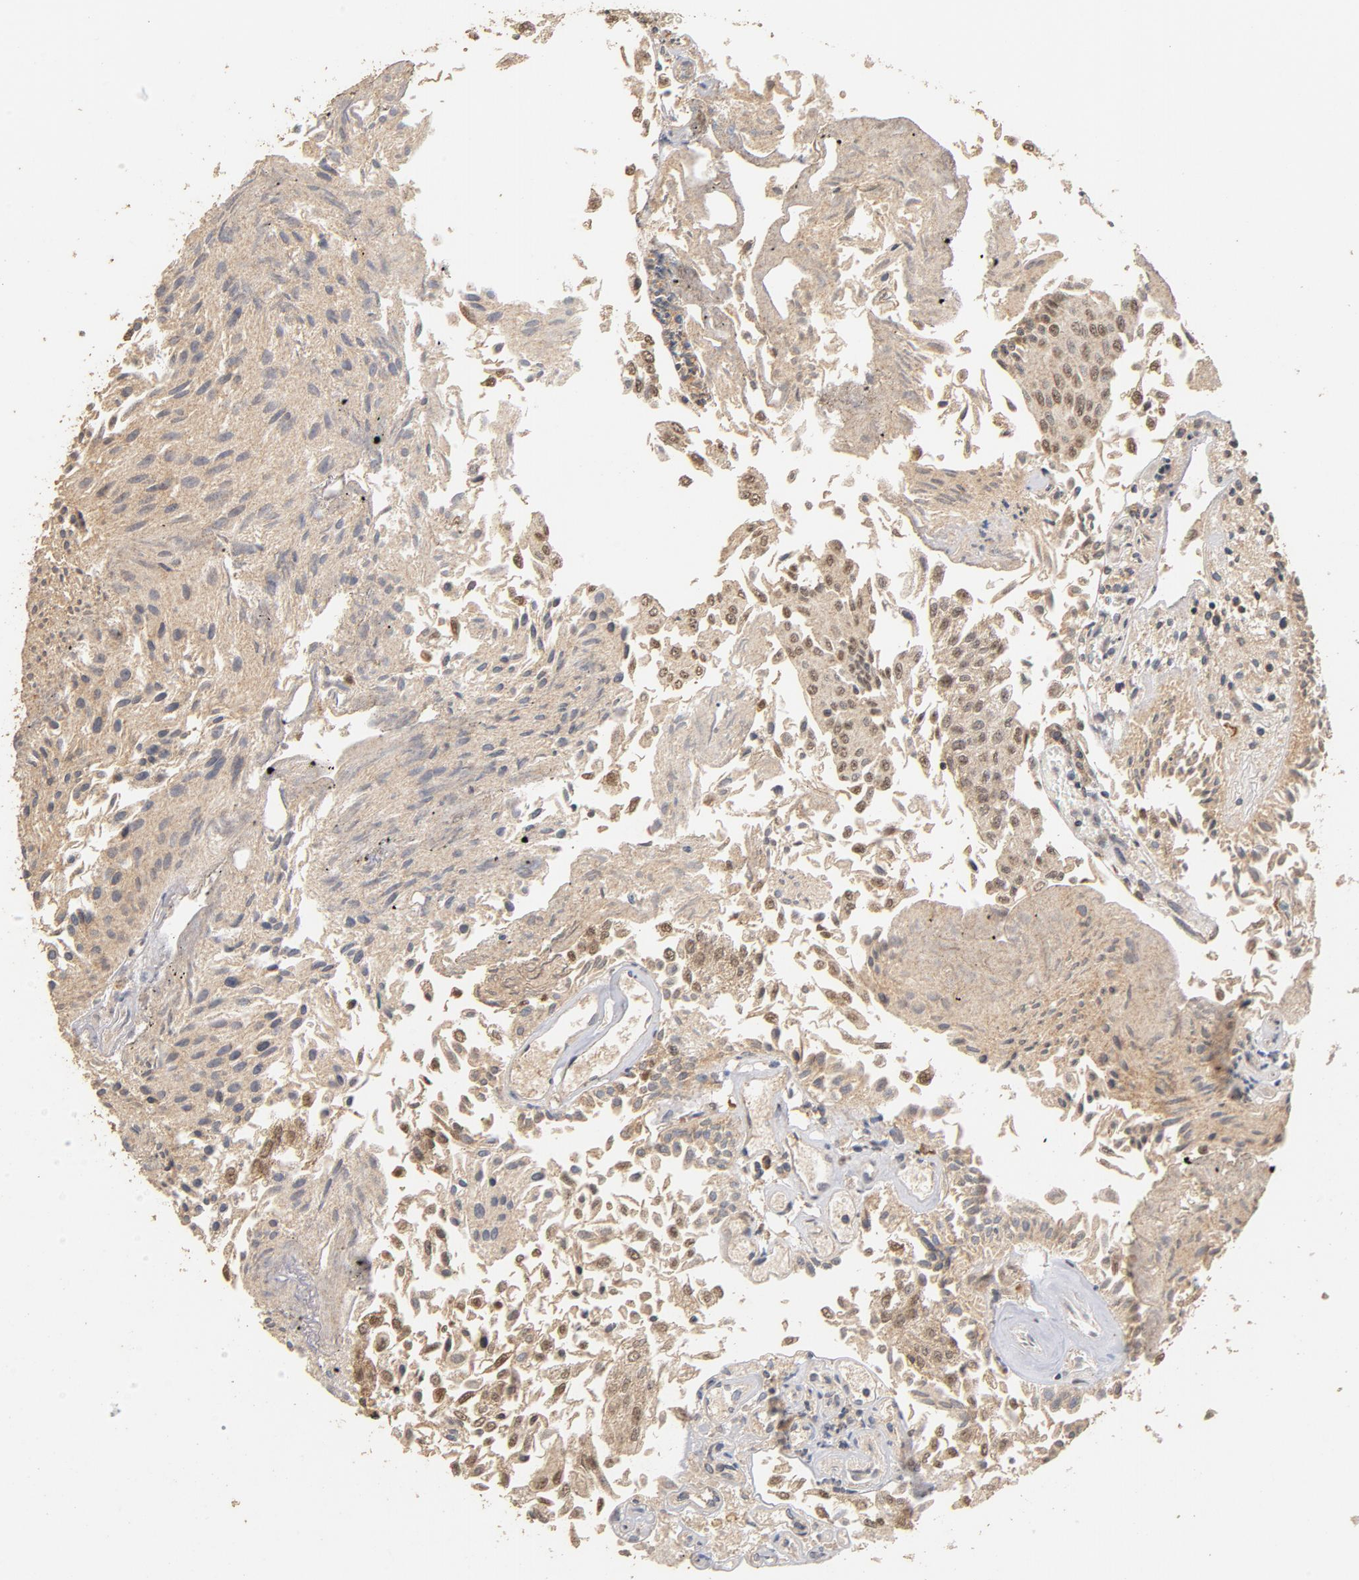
{"staining": {"intensity": "weak", "quantity": ">75%", "location": "cytoplasmic/membranous,nuclear"}, "tissue": "urothelial cancer", "cell_type": "Tumor cells", "image_type": "cancer", "snomed": [{"axis": "morphology", "description": "Urothelial carcinoma, Low grade"}, {"axis": "topography", "description": "Urinary bladder"}], "caption": "High-magnification brightfield microscopy of low-grade urothelial carcinoma stained with DAB (3,3'-diaminobenzidine) (brown) and counterstained with hematoxylin (blue). tumor cells exhibit weak cytoplasmic/membranous and nuclear positivity is identified in approximately>75% of cells.", "gene": "DDX6", "patient": {"sex": "male", "age": 86}}